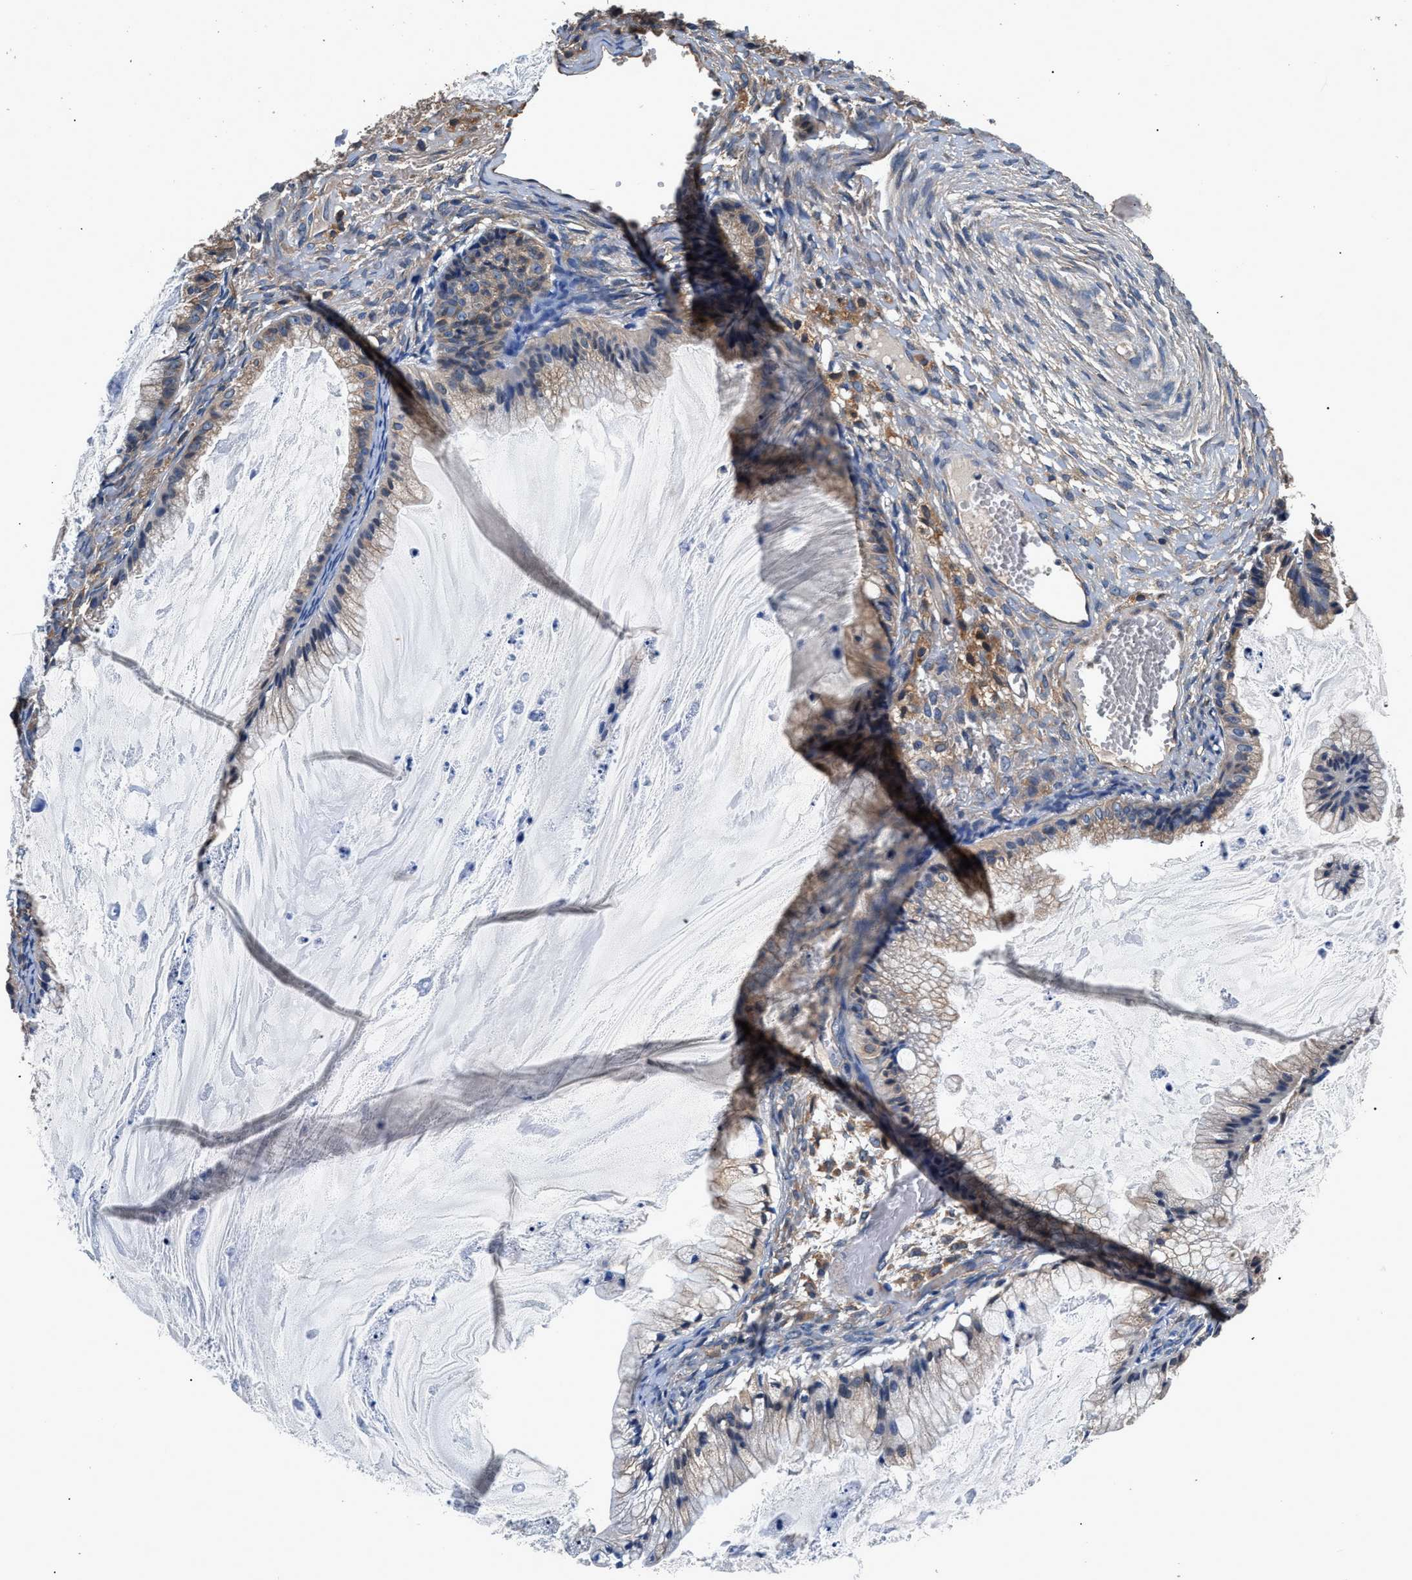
{"staining": {"intensity": "weak", "quantity": "25%-75%", "location": "cytoplasmic/membranous"}, "tissue": "ovarian cancer", "cell_type": "Tumor cells", "image_type": "cancer", "snomed": [{"axis": "morphology", "description": "Cystadenocarcinoma, mucinous, NOS"}, {"axis": "topography", "description": "Ovary"}], "caption": "A photomicrograph of ovarian cancer stained for a protein exhibits weak cytoplasmic/membranous brown staining in tumor cells. Immunohistochemistry stains the protein in brown and the nuclei are stained blue.", "gene": "DHRS7B", "patient": {"sex": "female", "age": 57}}